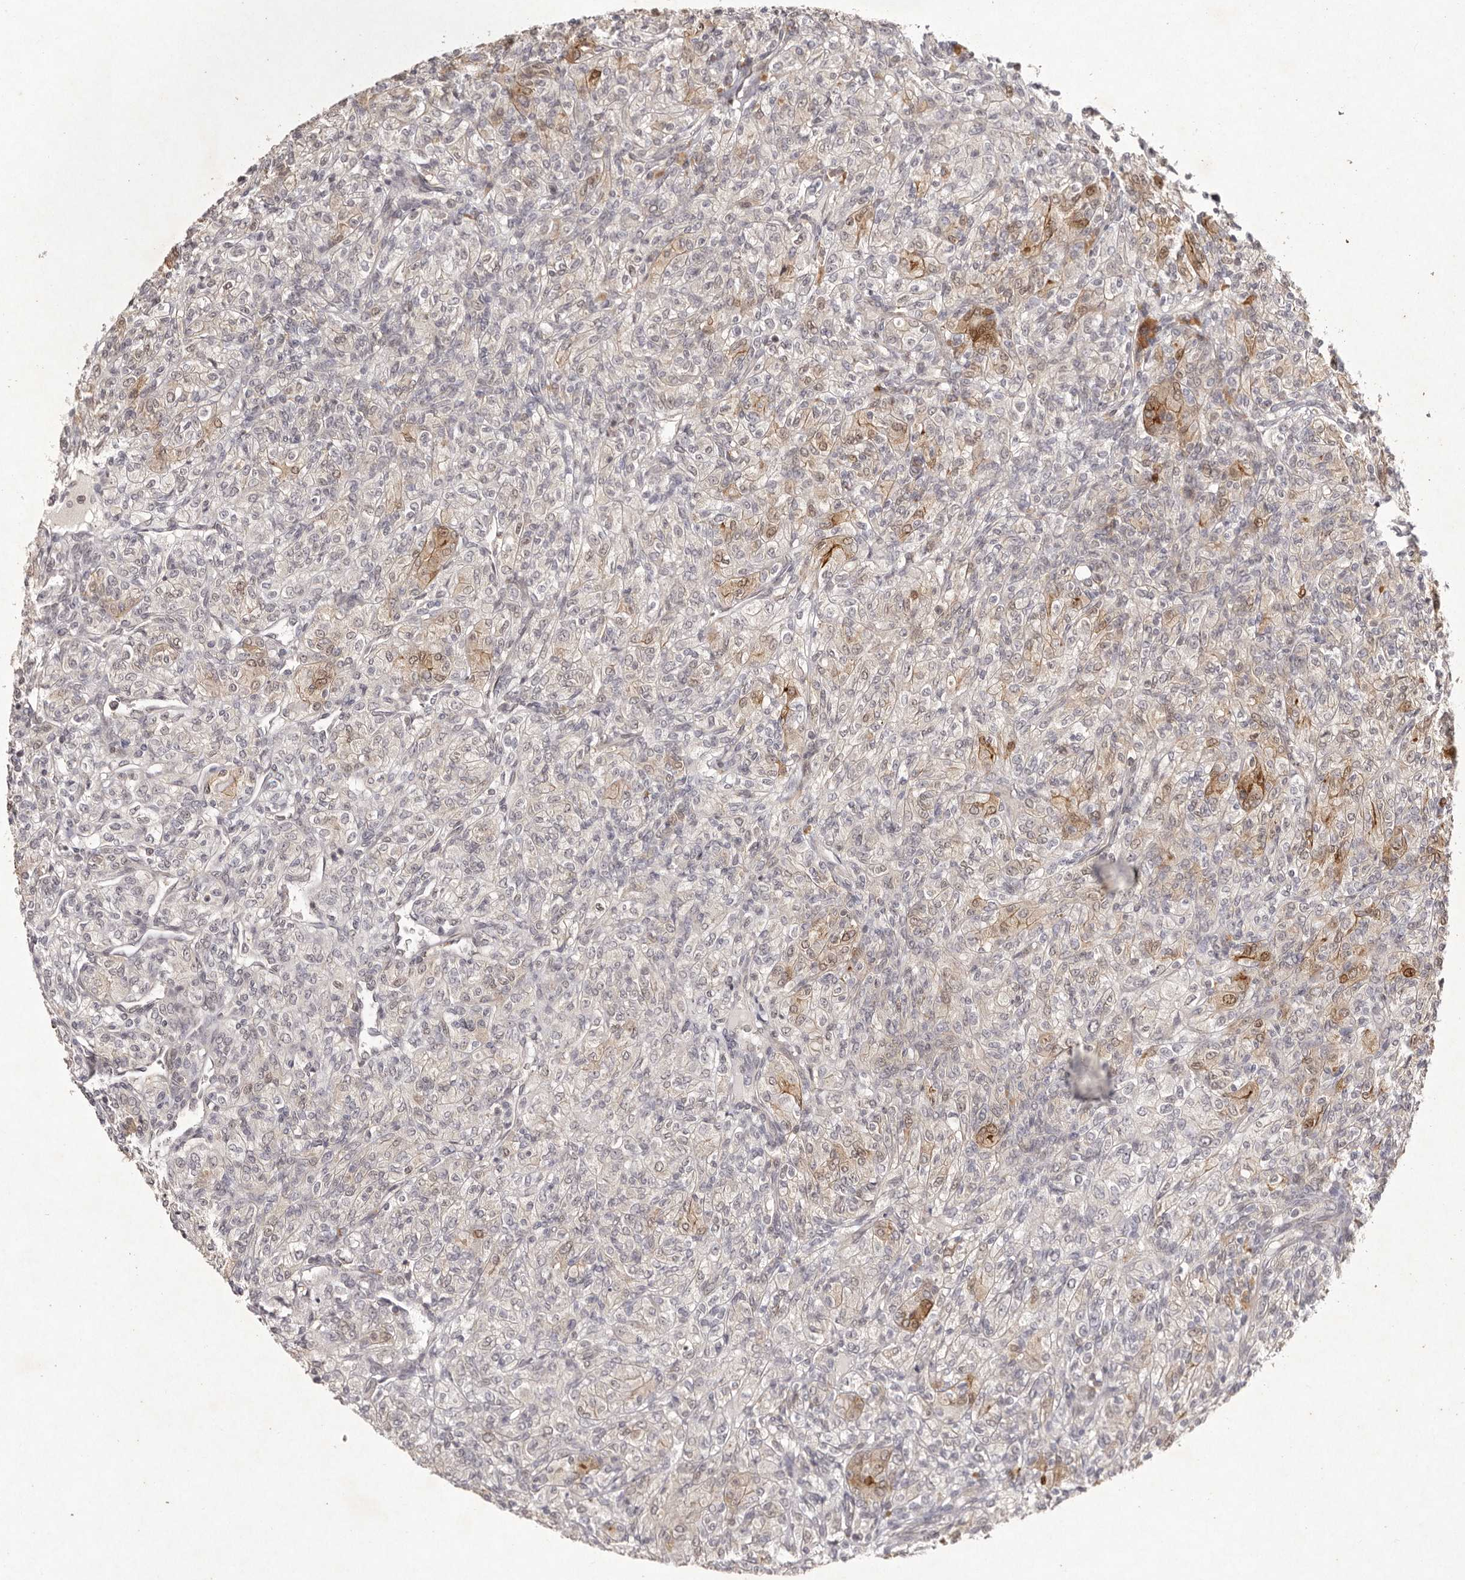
{"staining": {"intensity": "moderate", "quantity": "<25%", "location": "cytoplasmic/membranous"}, "tissue": "renal cancer", "cell_type": "Tumor cells", "image_type": "cancer", "snomed": [{"axis": "morphology", "description": "Adenocarcinoma, NOS"}, {"axis": "topography", "description": "Kidney"}], "caption": "Adenocarcinoma (renal) was stained to show a protein in brown. There is low levels of moderate cytoplasmic/membranous positivity in approximately <25% of tumor cells.", "gene": "BUD31", "patient": {"sex": "male", "age": 77}}